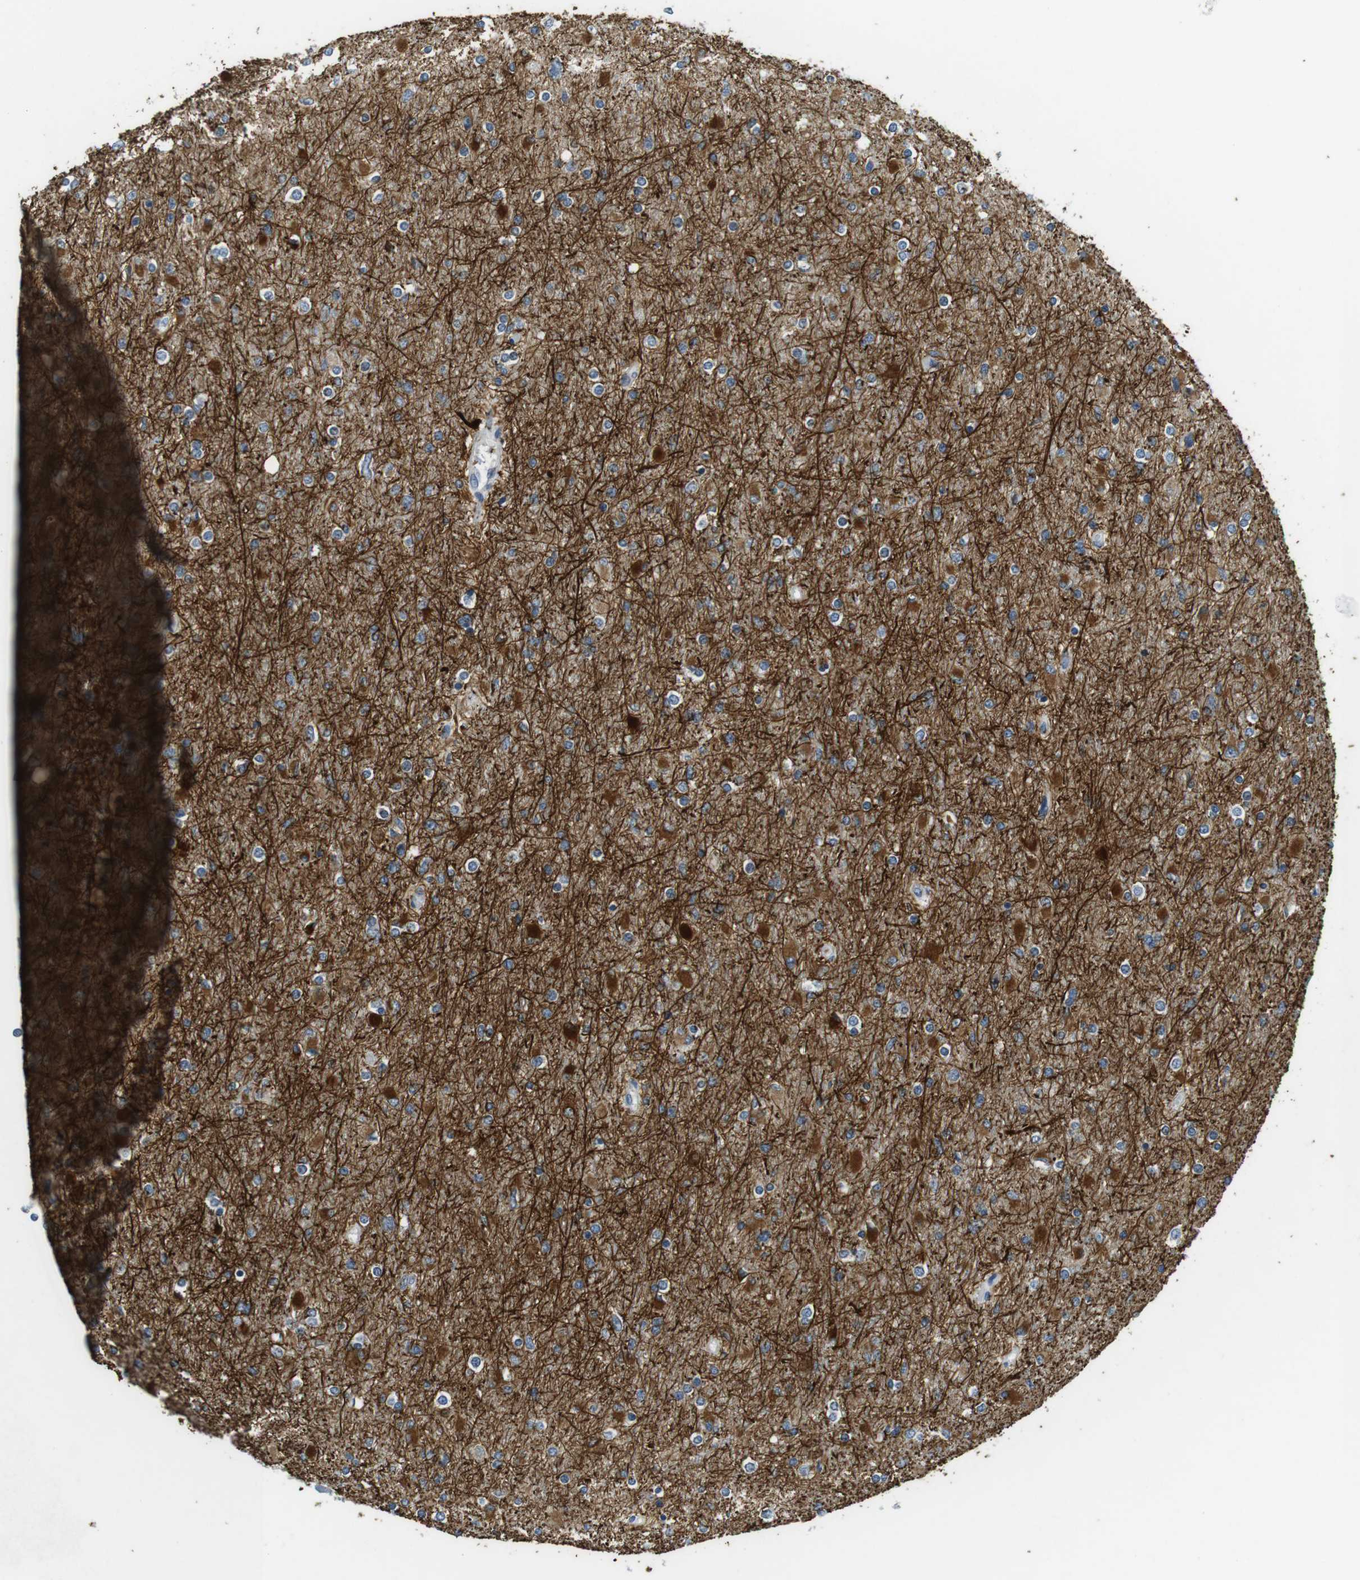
{"staining": {"intensity": "moderate", "quantity": "25%-75%", "location": "cytoplasmic/membranous"}, "tissue": "glioma", "cell_type": "Tumor cells", "image_type": "cancer", "snomed": [{"axis": "morphology", "description": "Glioma, malignant, High grade"}, {"axis": "topography", "description": "Cerebral cortex"}], "caption": "IHC staining of glioma, which exhibits medium levels of moderate cytoplasmic/membranous expression in approximately 25%-75% of tumor cells indicating moderate cytoplasmic/membranous protein expression. The staining was performed using DAB (brown) for protein detection and nuclei were counterstained in hematoxylin (blue).", "gene": "NECTIN1", "patient": {"sex": "female", "age": 36}}